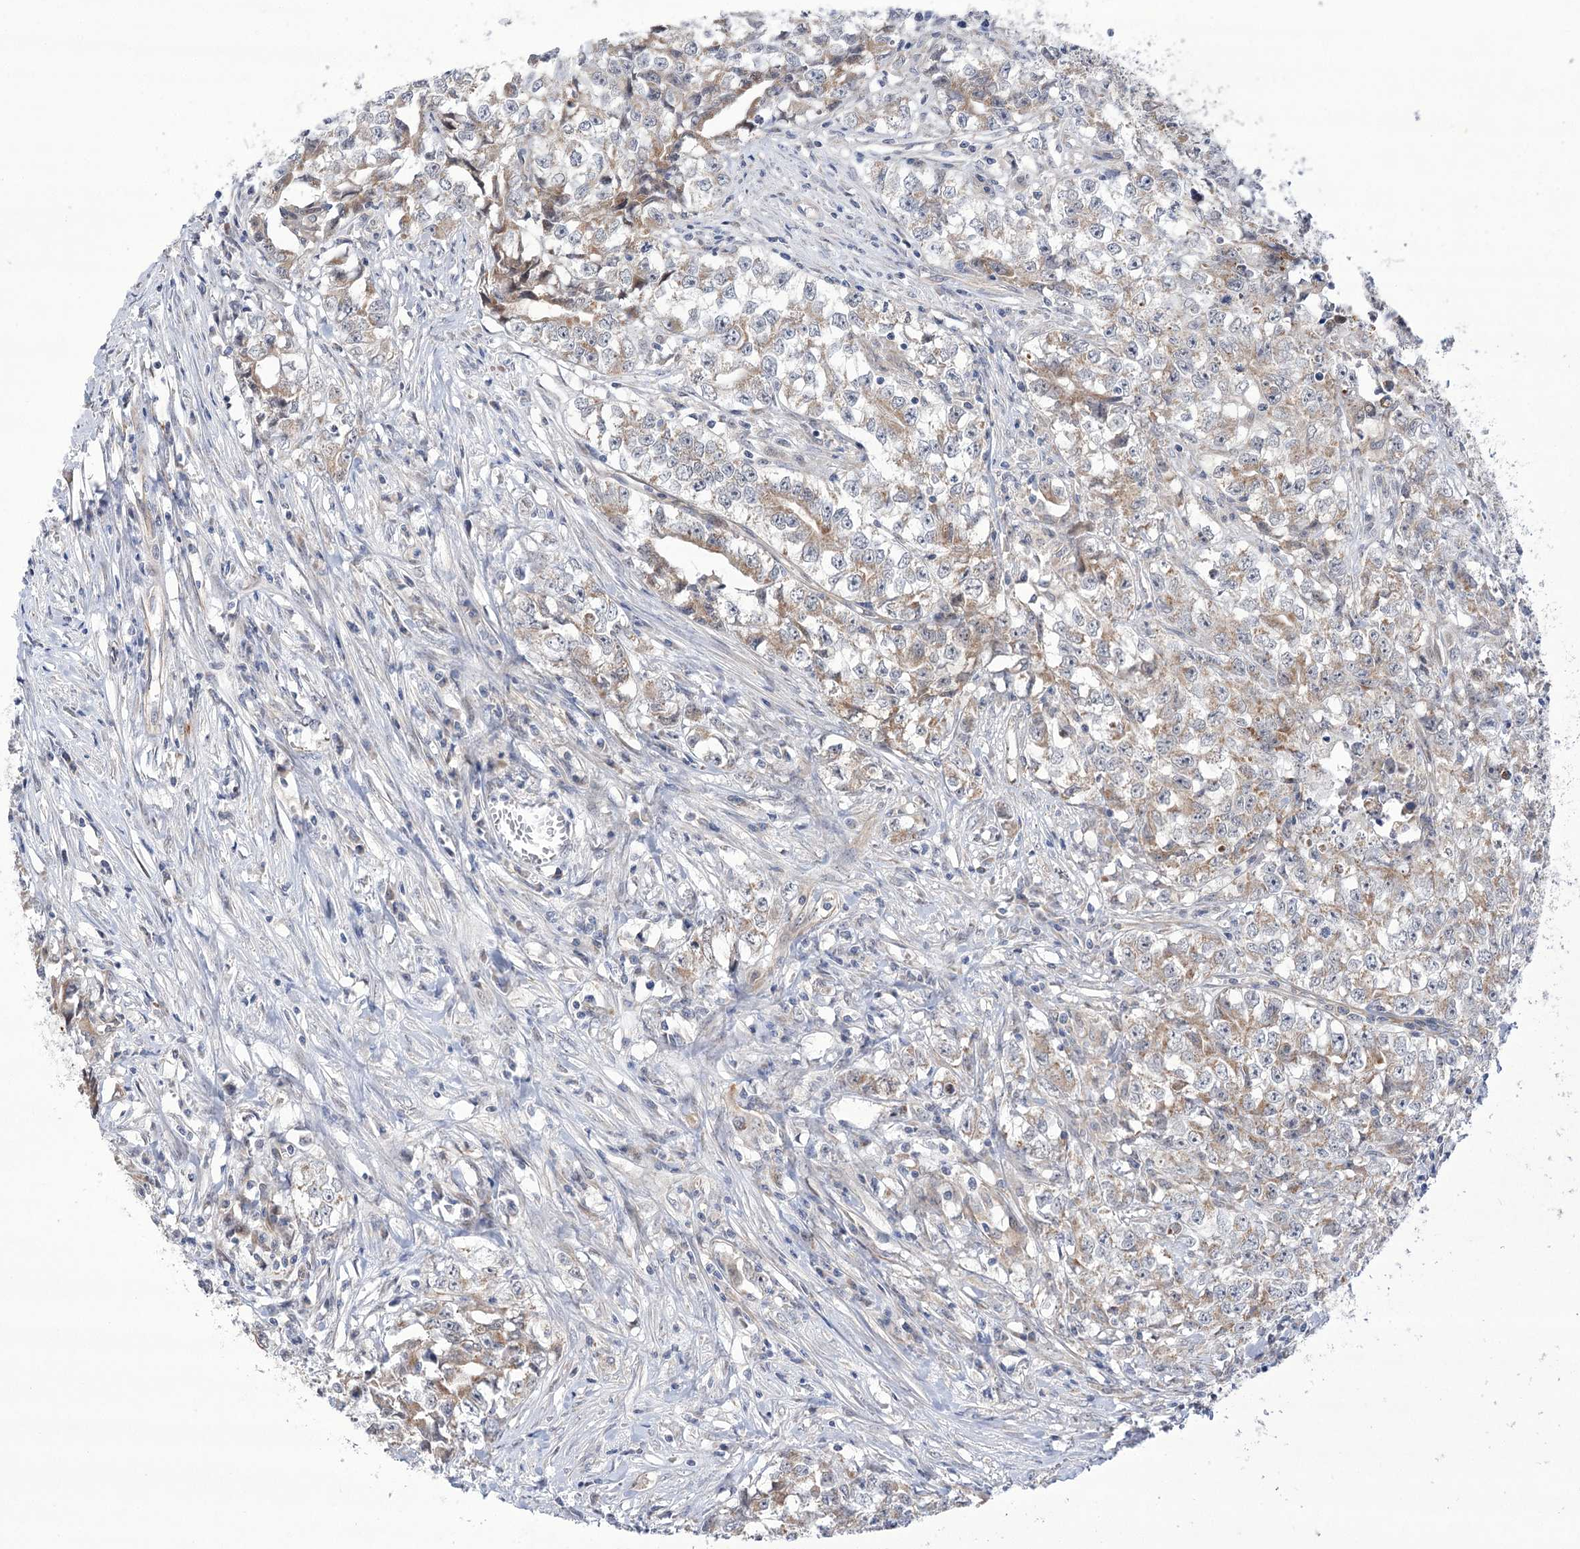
{"staining": {"intensity": "moderate", "quantity": ">75%", "location": "cytoplasmic/membranous"}, "tissue": "testis cancer", "cell_type": "Tumor cells", "image_type": "cancer", "snomed": [{"axis": "morphology", "description": "Seminoma, NOS"}, {"axis": "morphology", "description": "Carcinoma, Embryonal, NOS"}, {"axis": "topography", "description": "Testis"}], "caption": "Embryonal carcinoma (testis) stained with a brown dye shows moderate cytoplasmic/membranous positive expression in about >75% of tumor cells.", "gene": "ECHDC3", "patient": {"sex": "male", "age": 43}}